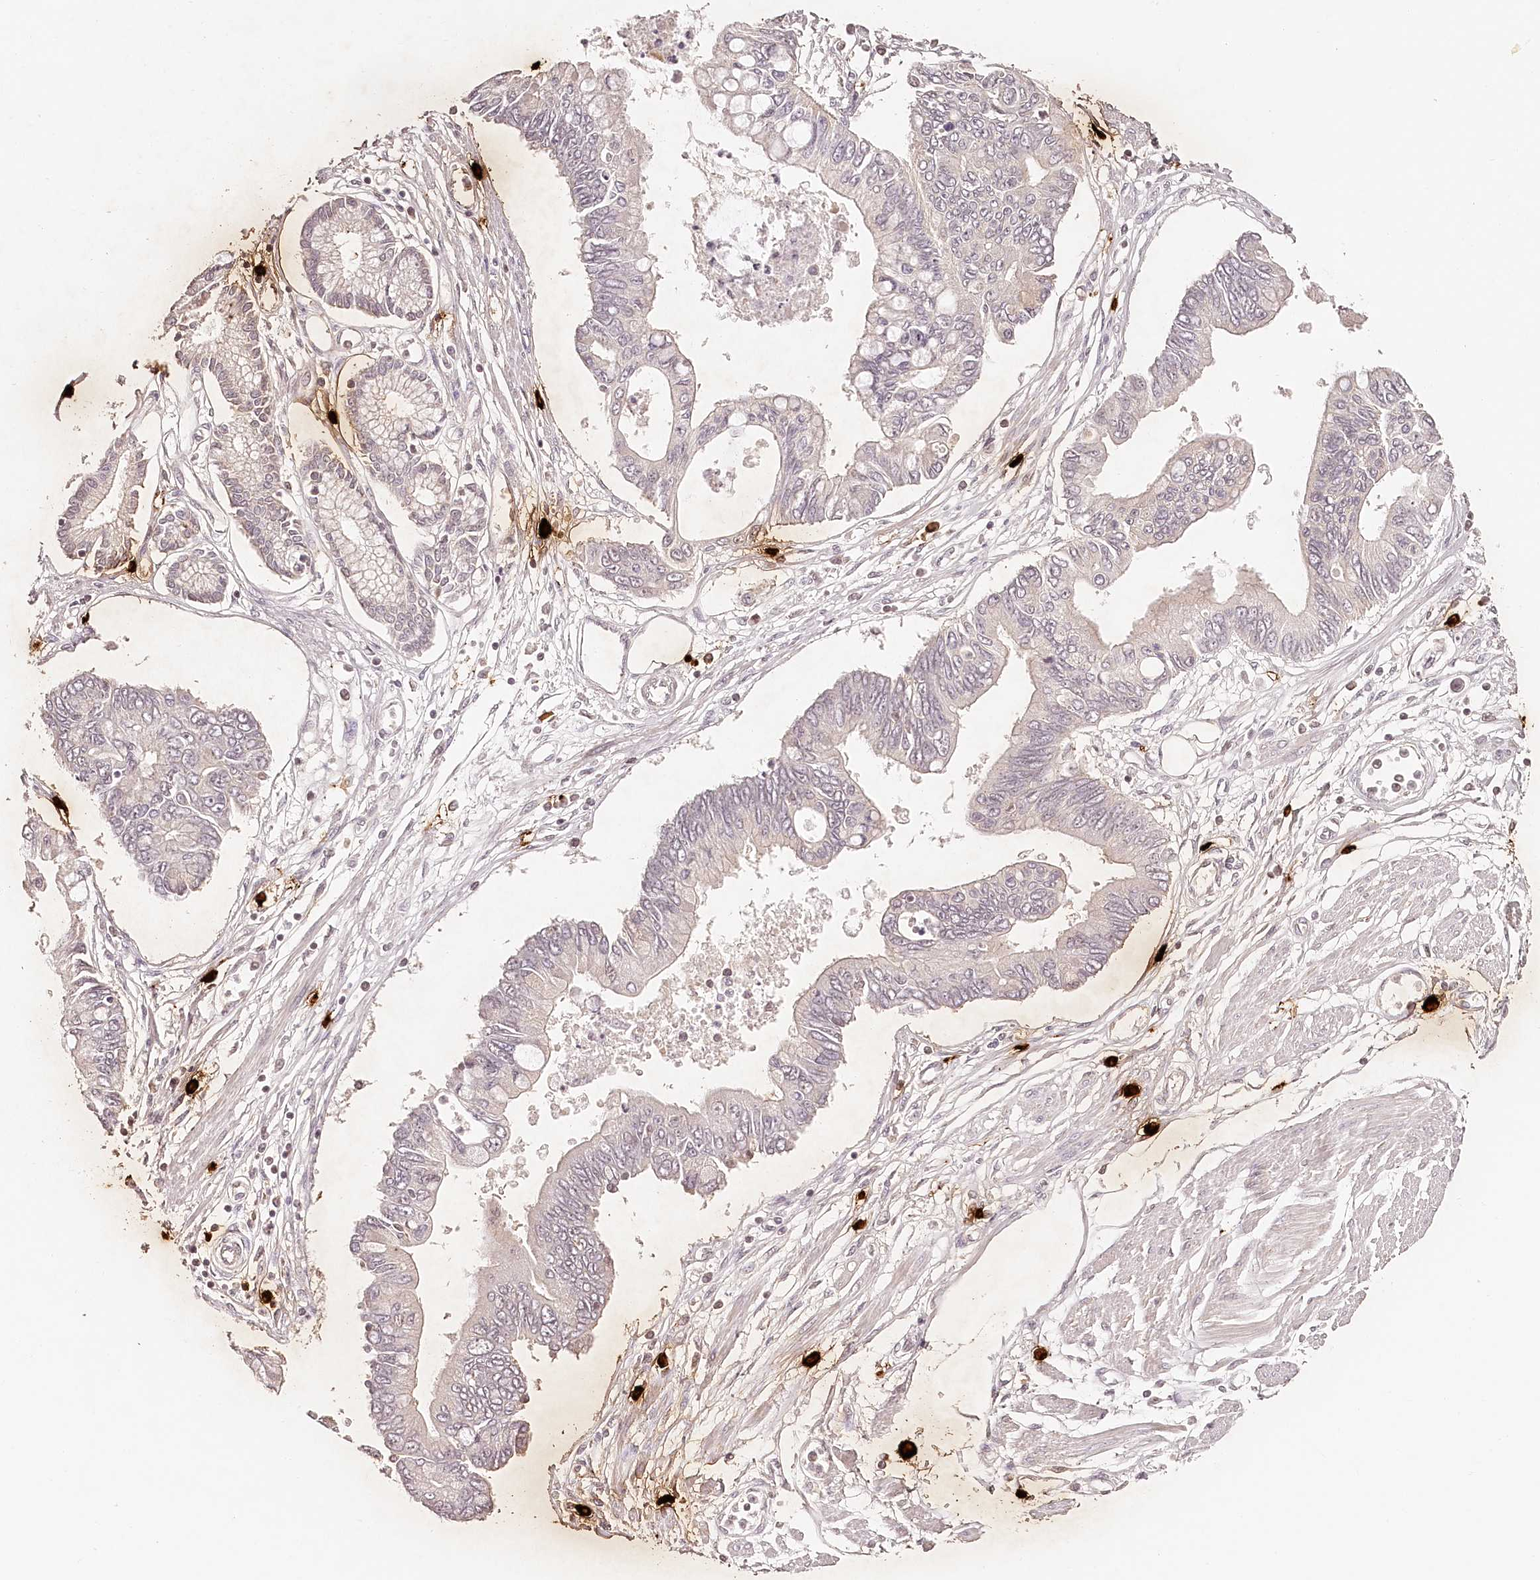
{"staining": {"intensity": "negative", "quantity": "none", "location": "none"}, "tissue": "pancreatic cancer", "cell_type": "Tumor cells", "image_type": "cancer", "snomed": [{"axis": "morphology", "description": "Adenocarcinoma, NOS"}, {"axis": "topography", "description": "Pancreas"}], "caption": "This is an immunohistochemistry micrograph of human adenocarcinoma (pancreatic). There is no positivity in tumor cells.", "gene": "SYNGR1", "patient": {"sex": "female", "age": 77}}